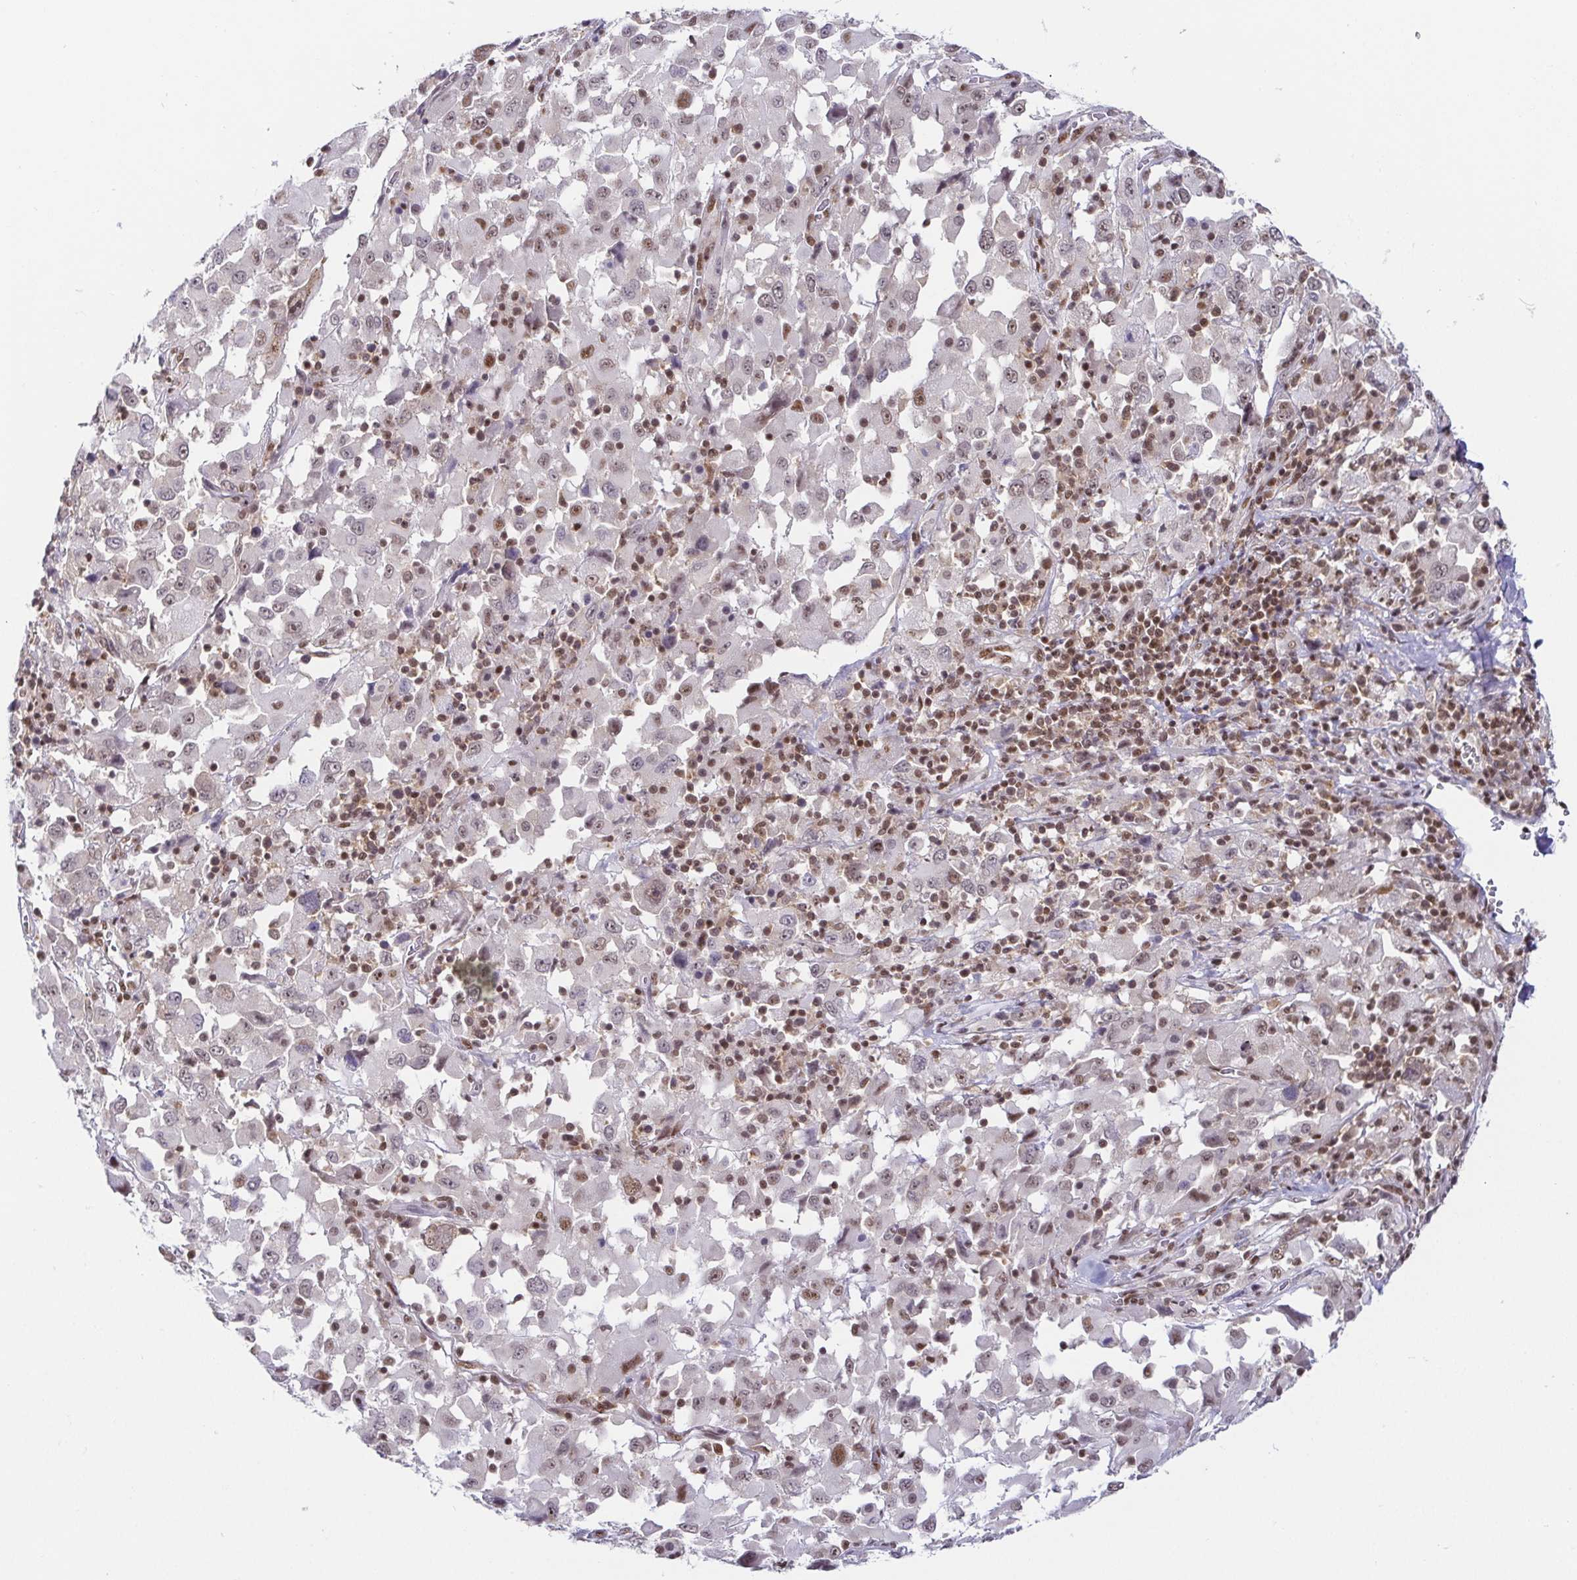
{"staining": {"intensity": "weak", "quantity": "25%-75%", "location": "nuclear"}, "tissue": "melanoma", "cell_type": "Tumor cells", "image_type": "cancer", "snomed": [{"axis": "morphology", "description": "Malignant melanoma, Metastatic site"}, {"axis": "topography", "description": "Soft tissue"}], "caption": "This photomicrograph demonstrates immunohistochemistry (IHC) staining of malignant melanoma (metastatic site), with low weak nuclear staining in about 25%-75% of tumor cells.", "gene": "EWSR1", "patient": {"sex": "male", "age": 50}}